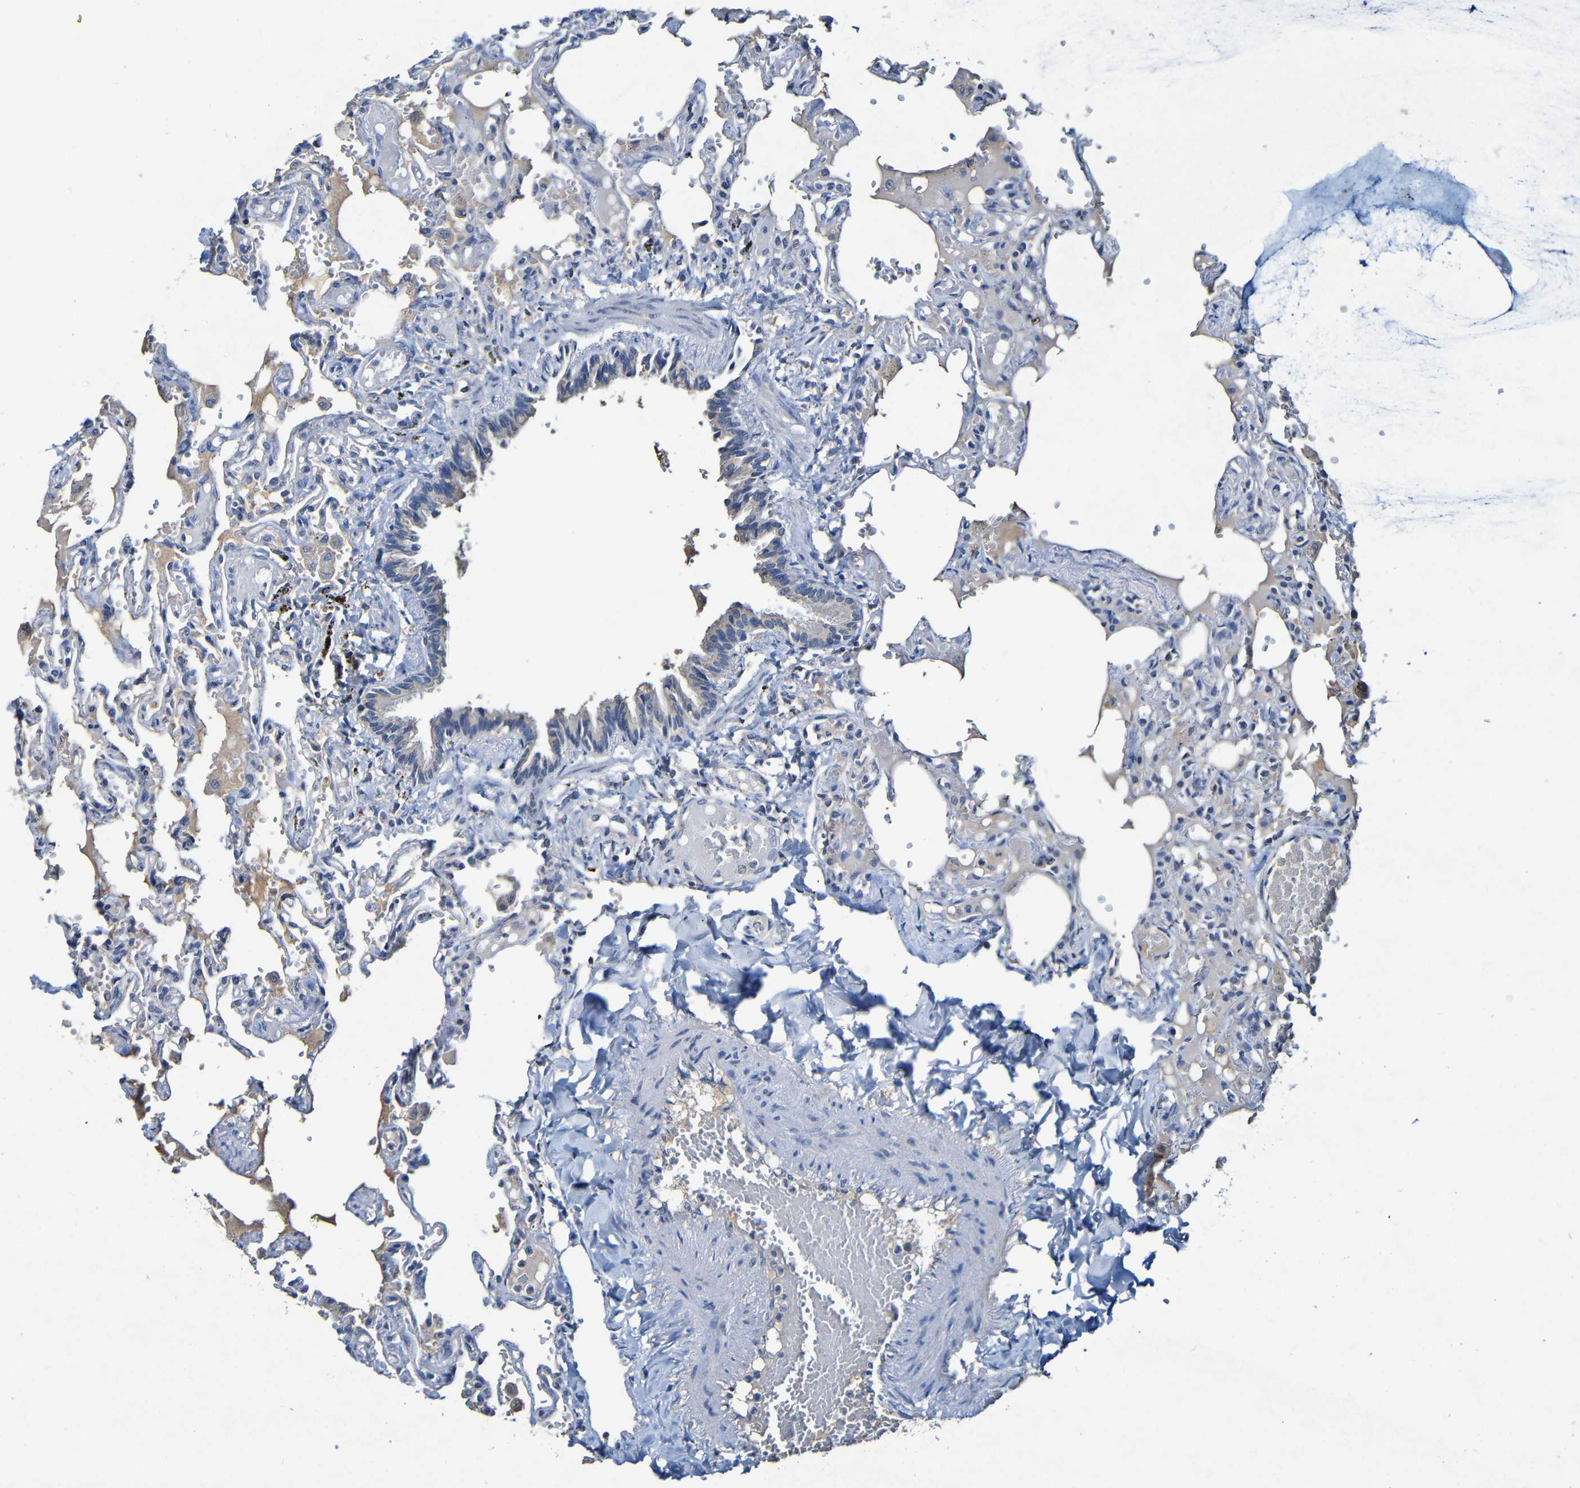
{"staining": {"intensity": "negative", "quantity": "none", "location": "none"}, "tissue": "lung", "cell_type": "Alveolar cells", "image_type": "normal", "snomed": [{"axis": "morphology", "description": "Normal tissue, NOS"}, {"axis": "topography", "description": "Lung"}], "caption": "The IHC histopathology image has no significant positivity in alveolar cells of lung.", "gene": "LRRC70", "patient": {"sex": "male", "age": 21}}